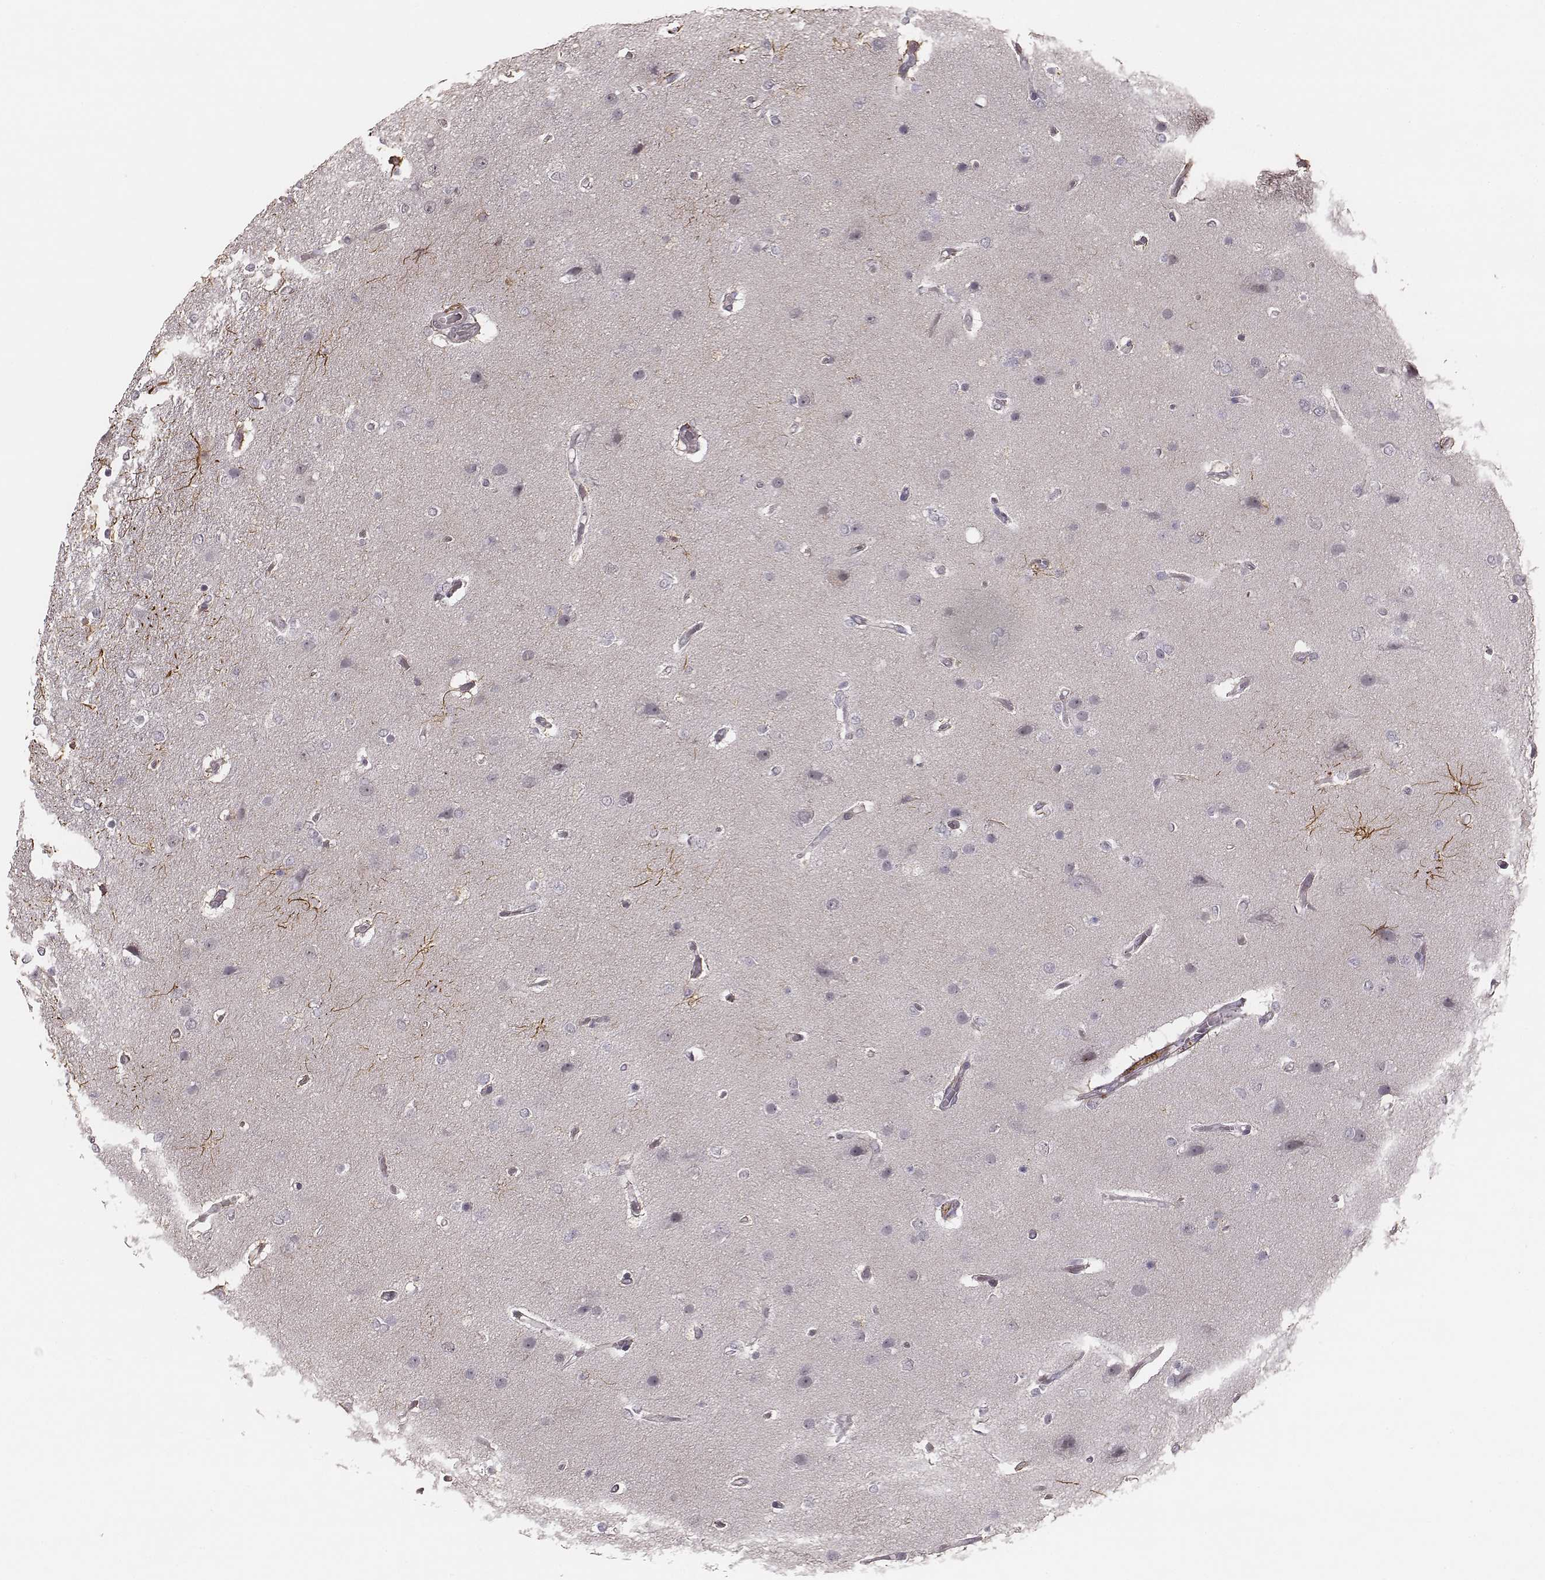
{"staining": {"intensity": "negative", "quantity": "none", "location": "none"}, "tissue": "glioma", "cell_type": "Tumor cells", "image_type": "cancer", "snomed": [{"axis": "morphology", "description": "Glioma, malignant, High grade"}, {"axis": "topography", "description": "Brain"}], "caption": "Tumor cells are negative for protein expression in human glioma.", "gene": "SLC7A4", "patient": {"sex": "female", "age": 61}}